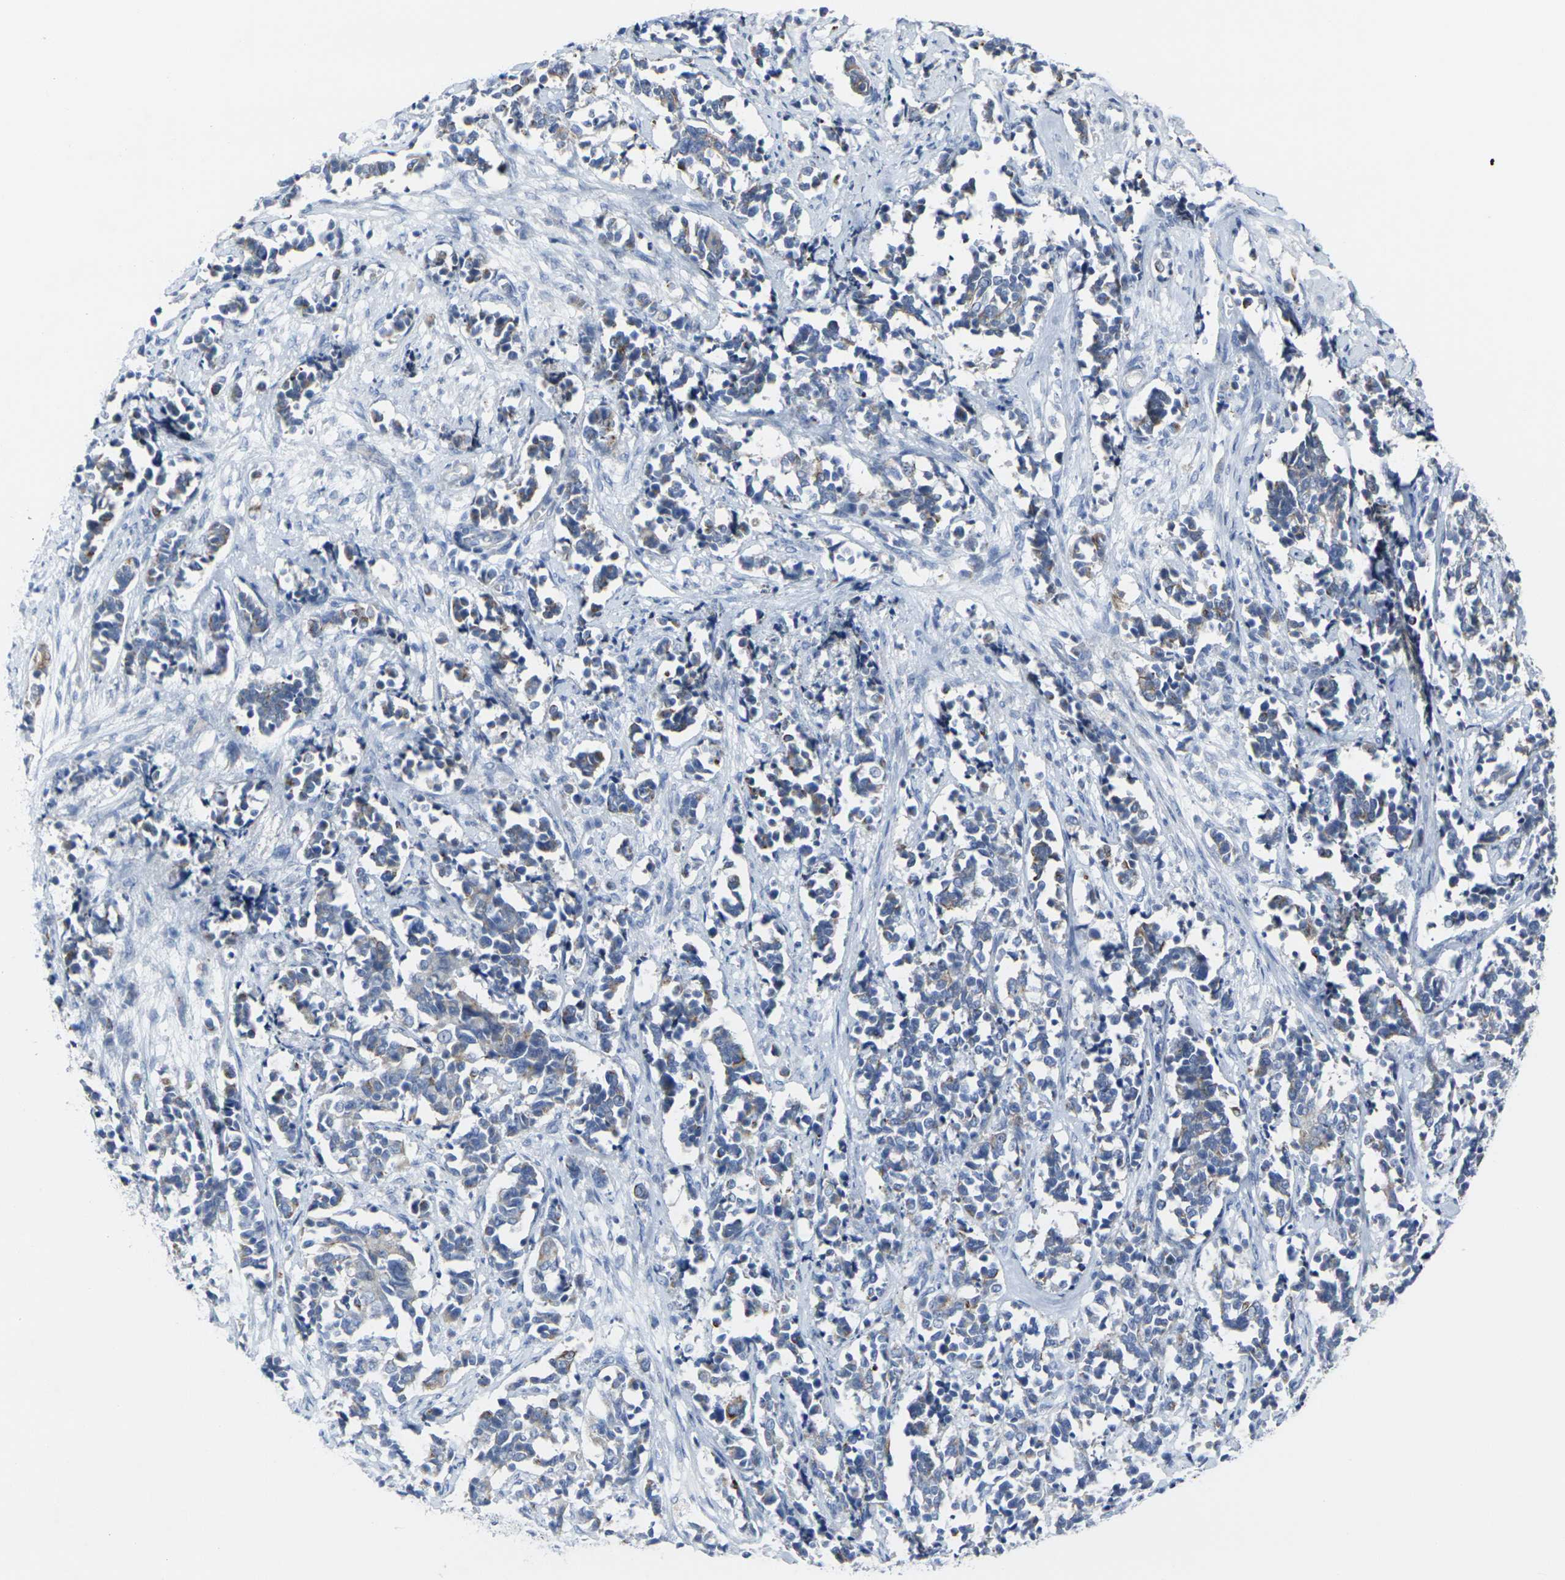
{"staining": {"intensity": "weak", "quantity": "25%-75%", "location": "cytoplasmic/membranous"}, "tissue": "cervical cancer", "cell_type": "Tumor cells", "image_type": "cancer", "snomed": [{"axis": "morphology", "description": "Normal tissue, NOS"}, {"axis": "morphology", "description": "Squamous cell carcinoma, NOS"}, {"axis": "topography", "description": "Cervix"}], "caption": "This is a photomicrograph of immunohistochemistry (IHC) staining of cervical cancer (squamous cell carcinoma), which shows weak expression in the cytoplasmic/membranous of tumor cells.", "gene": "ANKRD46", "patient": {"sex": "female", "age": 35}}